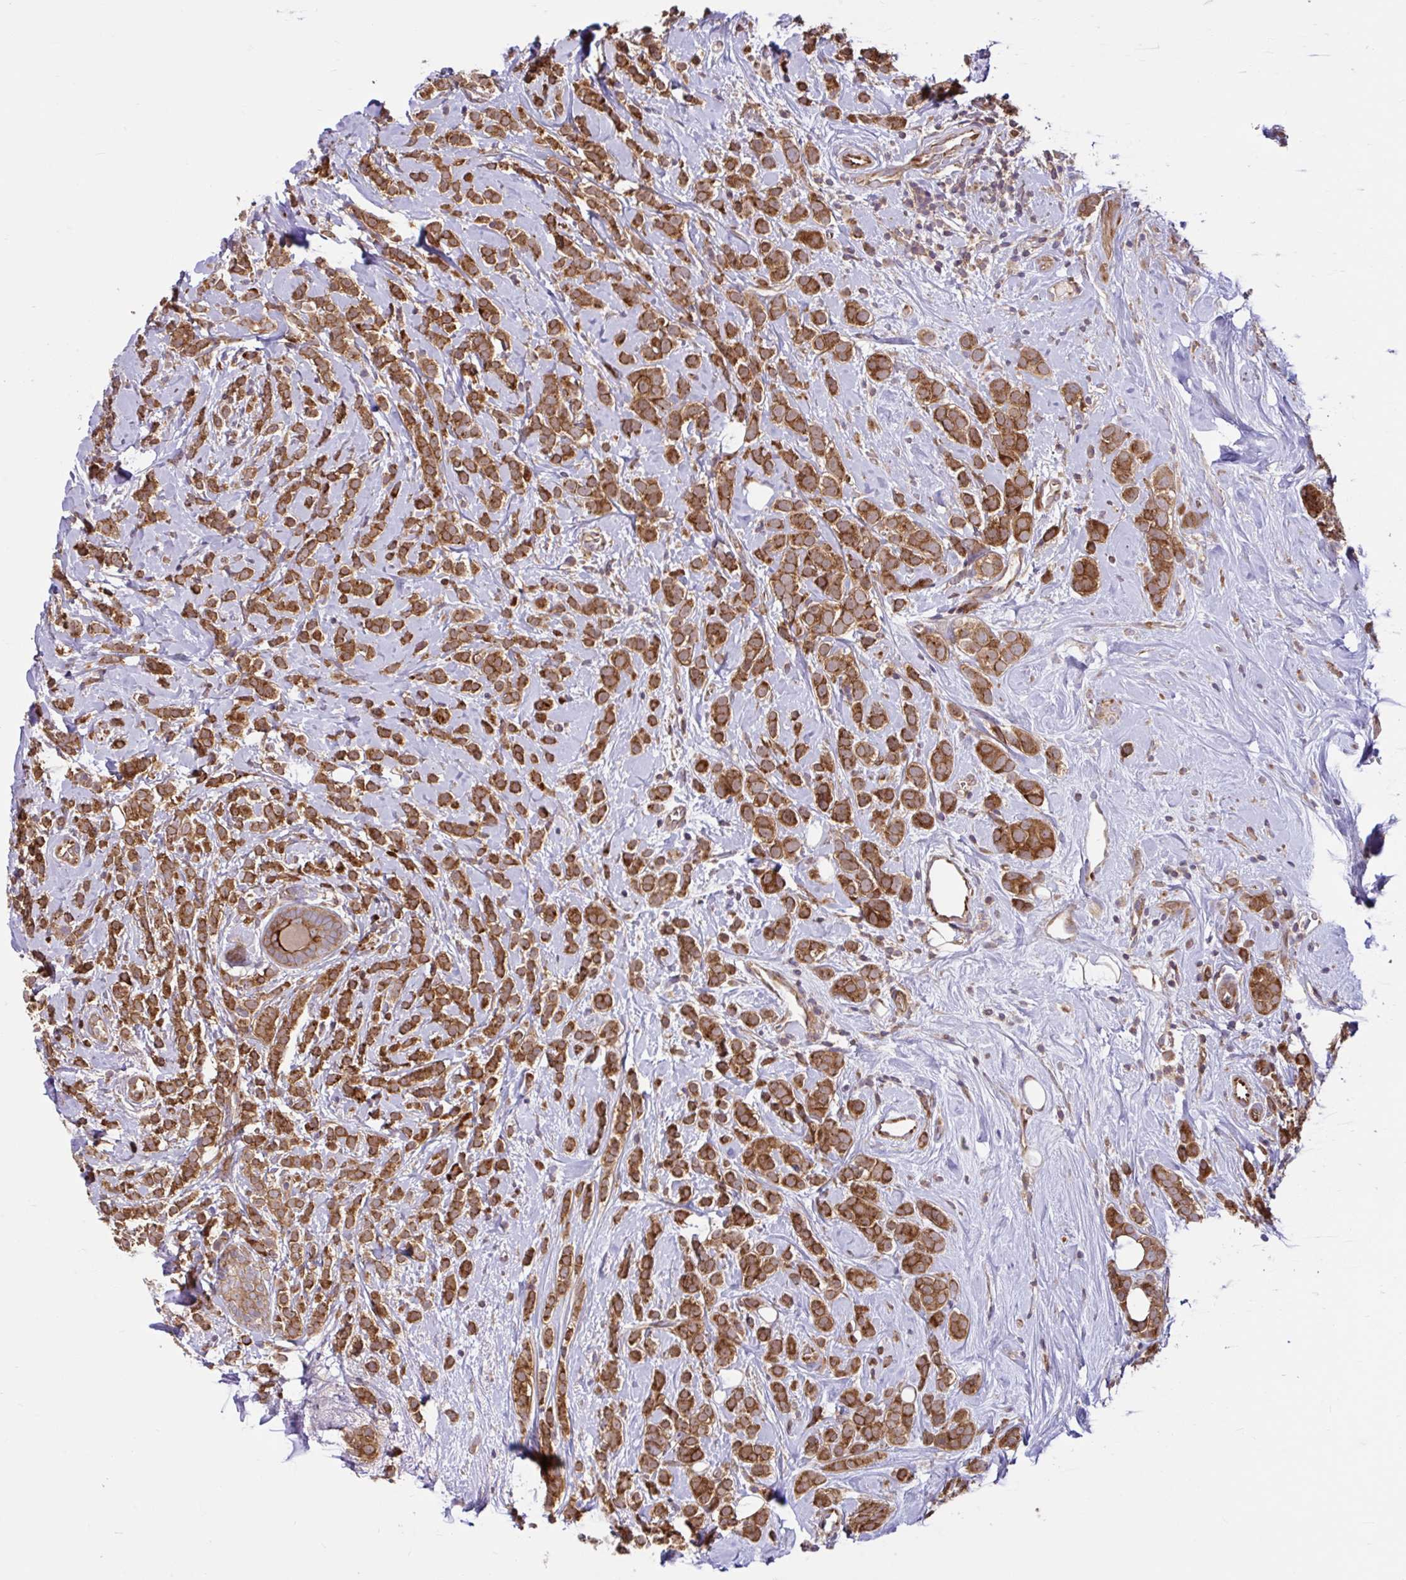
{"staining": {"intensity": "strong", "quantity": ">75%", "location": "cytoplasmic/membranous"}, "tissue": "breast cancer", "cell_type": "Tumor cells", "image_type": "cancer", "snomed": [{"axis": "morphology", "description": "Lobular carcinoma"}, {"axis": "topography", "description": "Breast"}], "caption": "Protein expression analysis of breast cancer (lobular carcinoma) demonstrates strong cytoplasmic/membranous positivity in about >75% of tumor cells.", "gene": "NTPCR", "patient": {"sex": "female", "age": 49}}